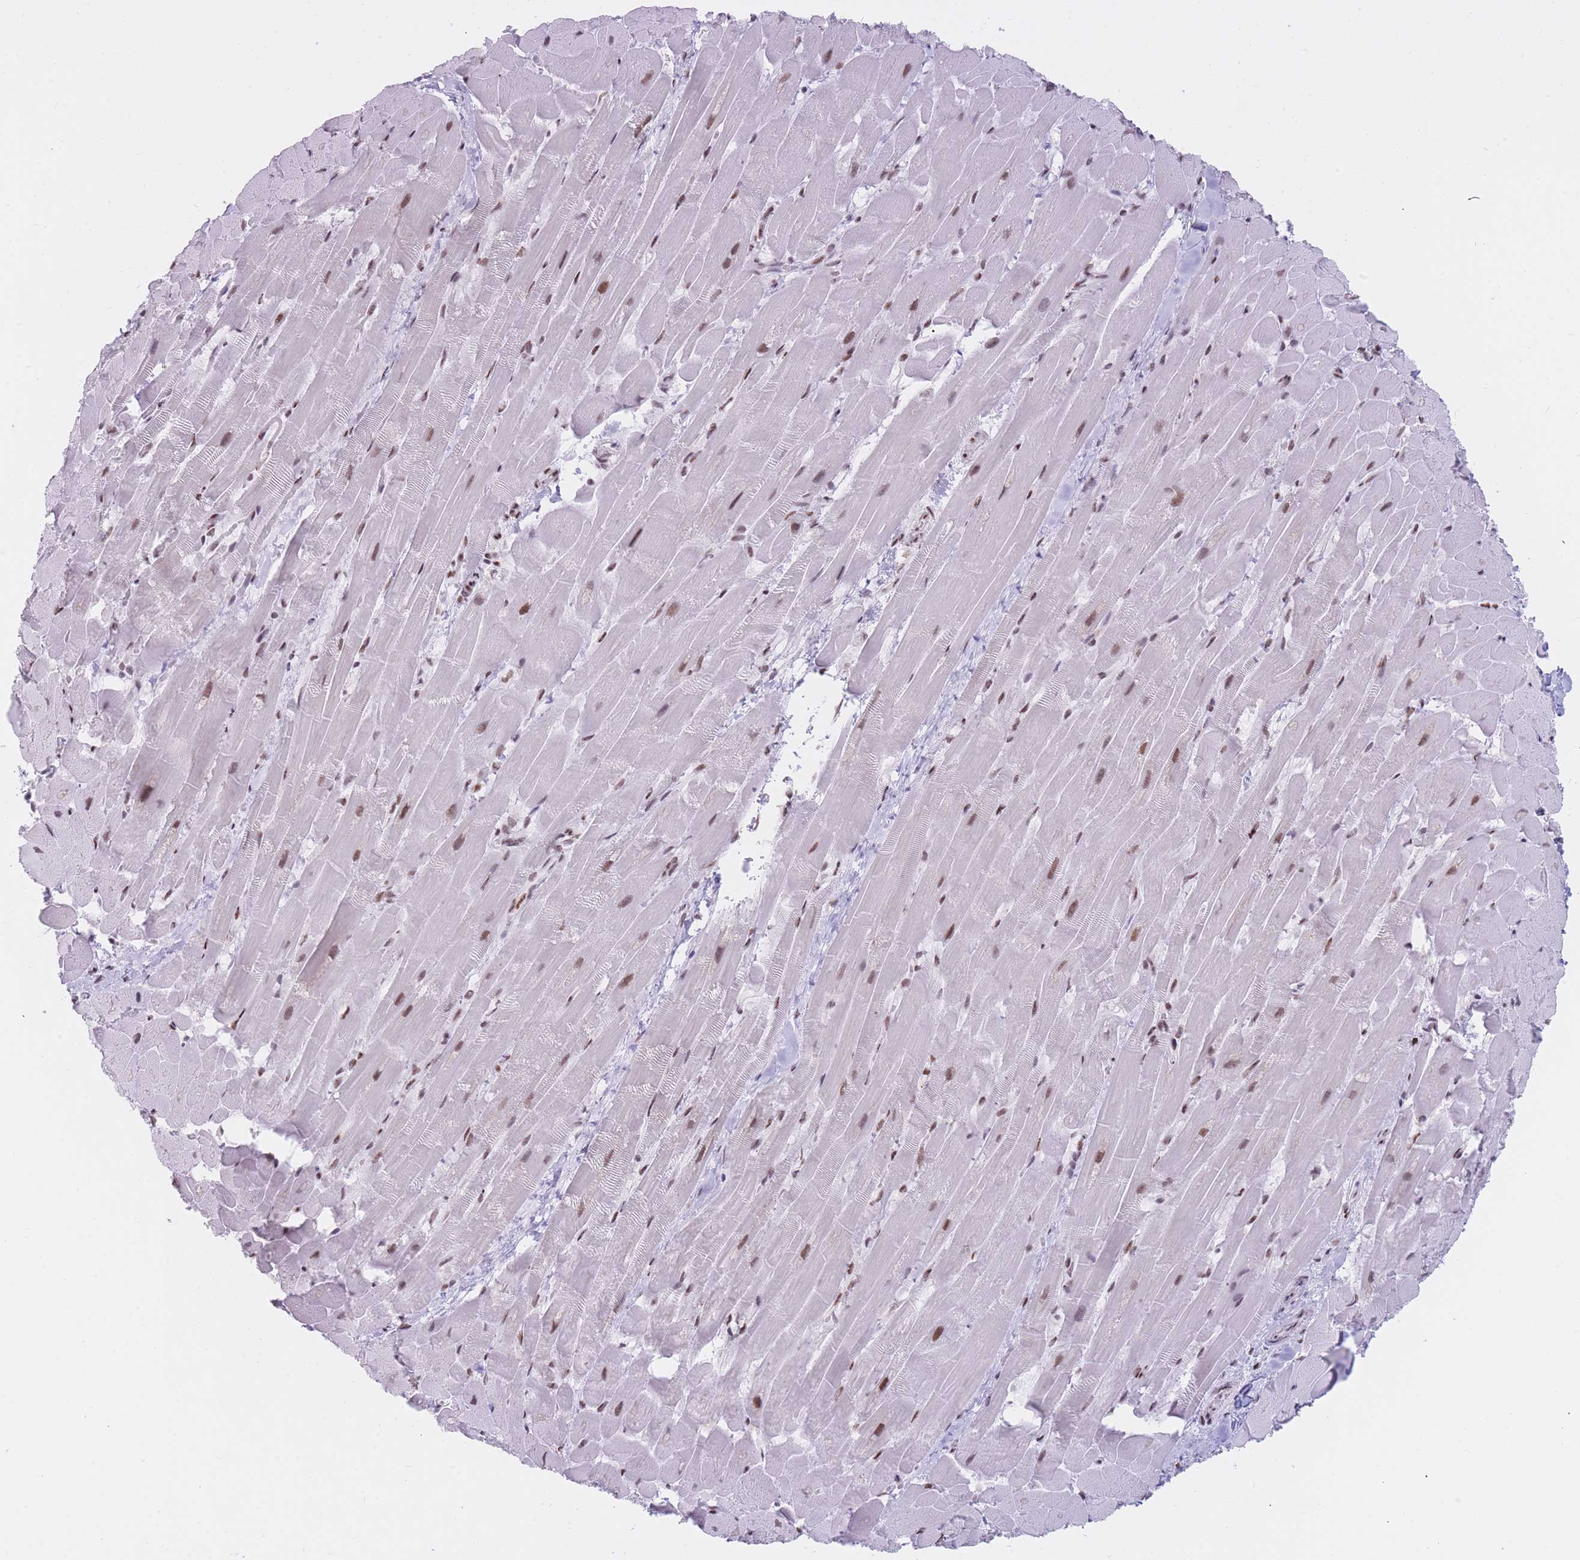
{"staining": {"intensity": "moderate", "quantity": ">75%", "location": "nuclear"}, "tissue": "heart muscle", "cell_type": "Cardiomyocytes", "image_type": "normal", "snomed": [{"axis": "morphology", "description": "Normal tissue, NOS"}, {"axis": "topography", "description": "Heart"}], "caption": "IHC staining of unremarkable heart muscle, which displays medium levels of moderate nuclear staining in approximately >75% of cardiomyocytes indicating moderate nuclear protein positivity. The staining was performed using DAB (3,3'-diaminobenzidine) (brown) for protein detection and nuclei were counterstained in hematoxylin (blue).", "gene": "HNRNPUL1", "patient": {"sex": "male", "age": 37}}